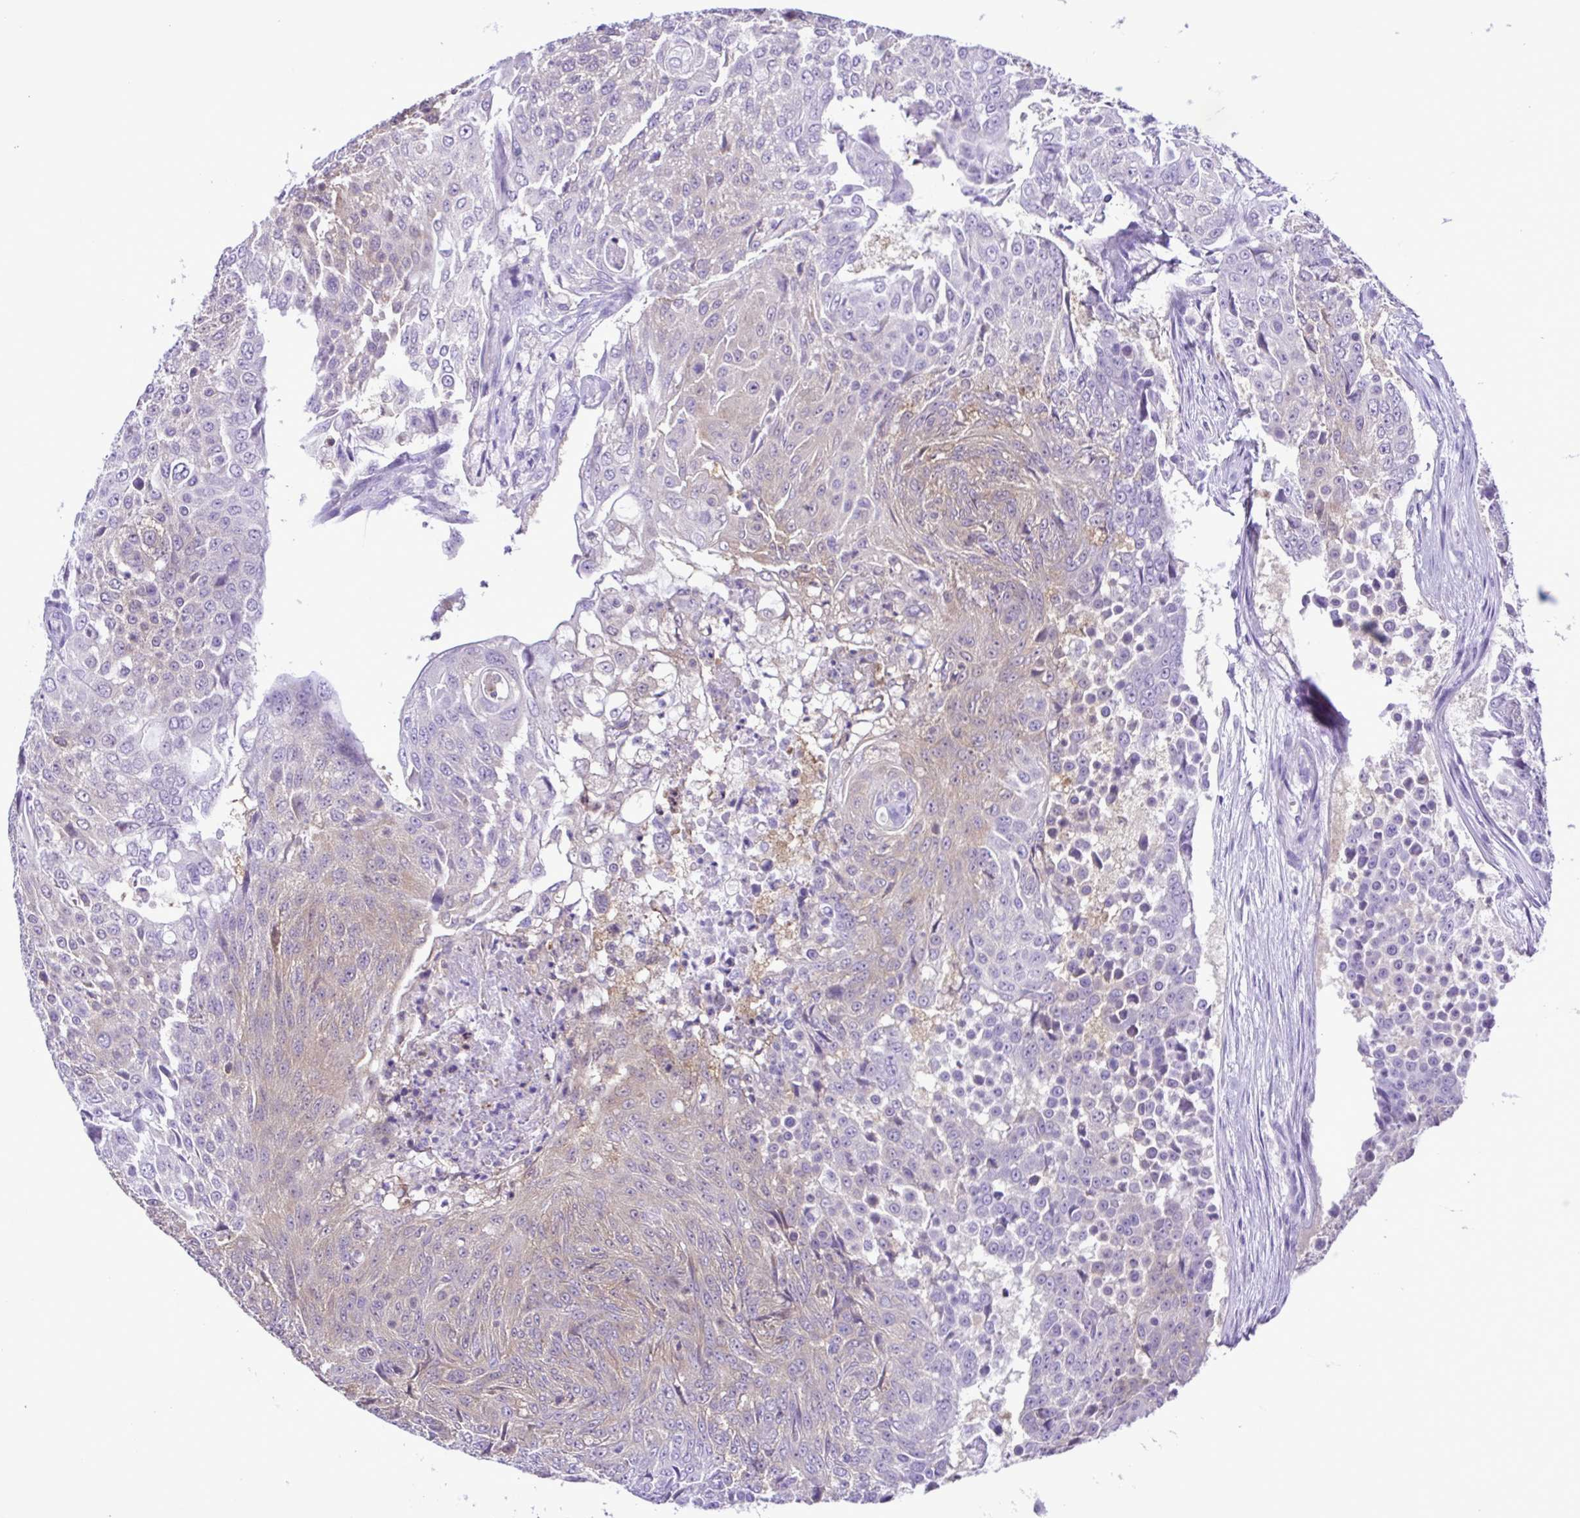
{"staining": {"intensity": "weak", "quantity": "25%-75%", "location": "cytoplasmic/membranous"}, "tissue": "urothelial cancer", "cell_type": "Tumor cells", "image_type": "cancer", "snomed": [{"axis": "morphology", "description": "Urothelial carcinoma, High grade"}, {"axis": "topography", "description": "Urinary bladder"}], "caption": "Immunohistochemistry staining of urothelial cancer, which reveals low levels of weak cytoplasmic/membranous staining in about 25%-75% of tumor cells indicating weak cytoplasmic/membranous protein expression. The staining was performed using DAB (3,3'-diaminobenzidine) (brown) for protein detection and nuclei were counterstained in hematoxylin (blue).", "gene": "SYT1", "patient": {"sex": "female", "age": 63}}